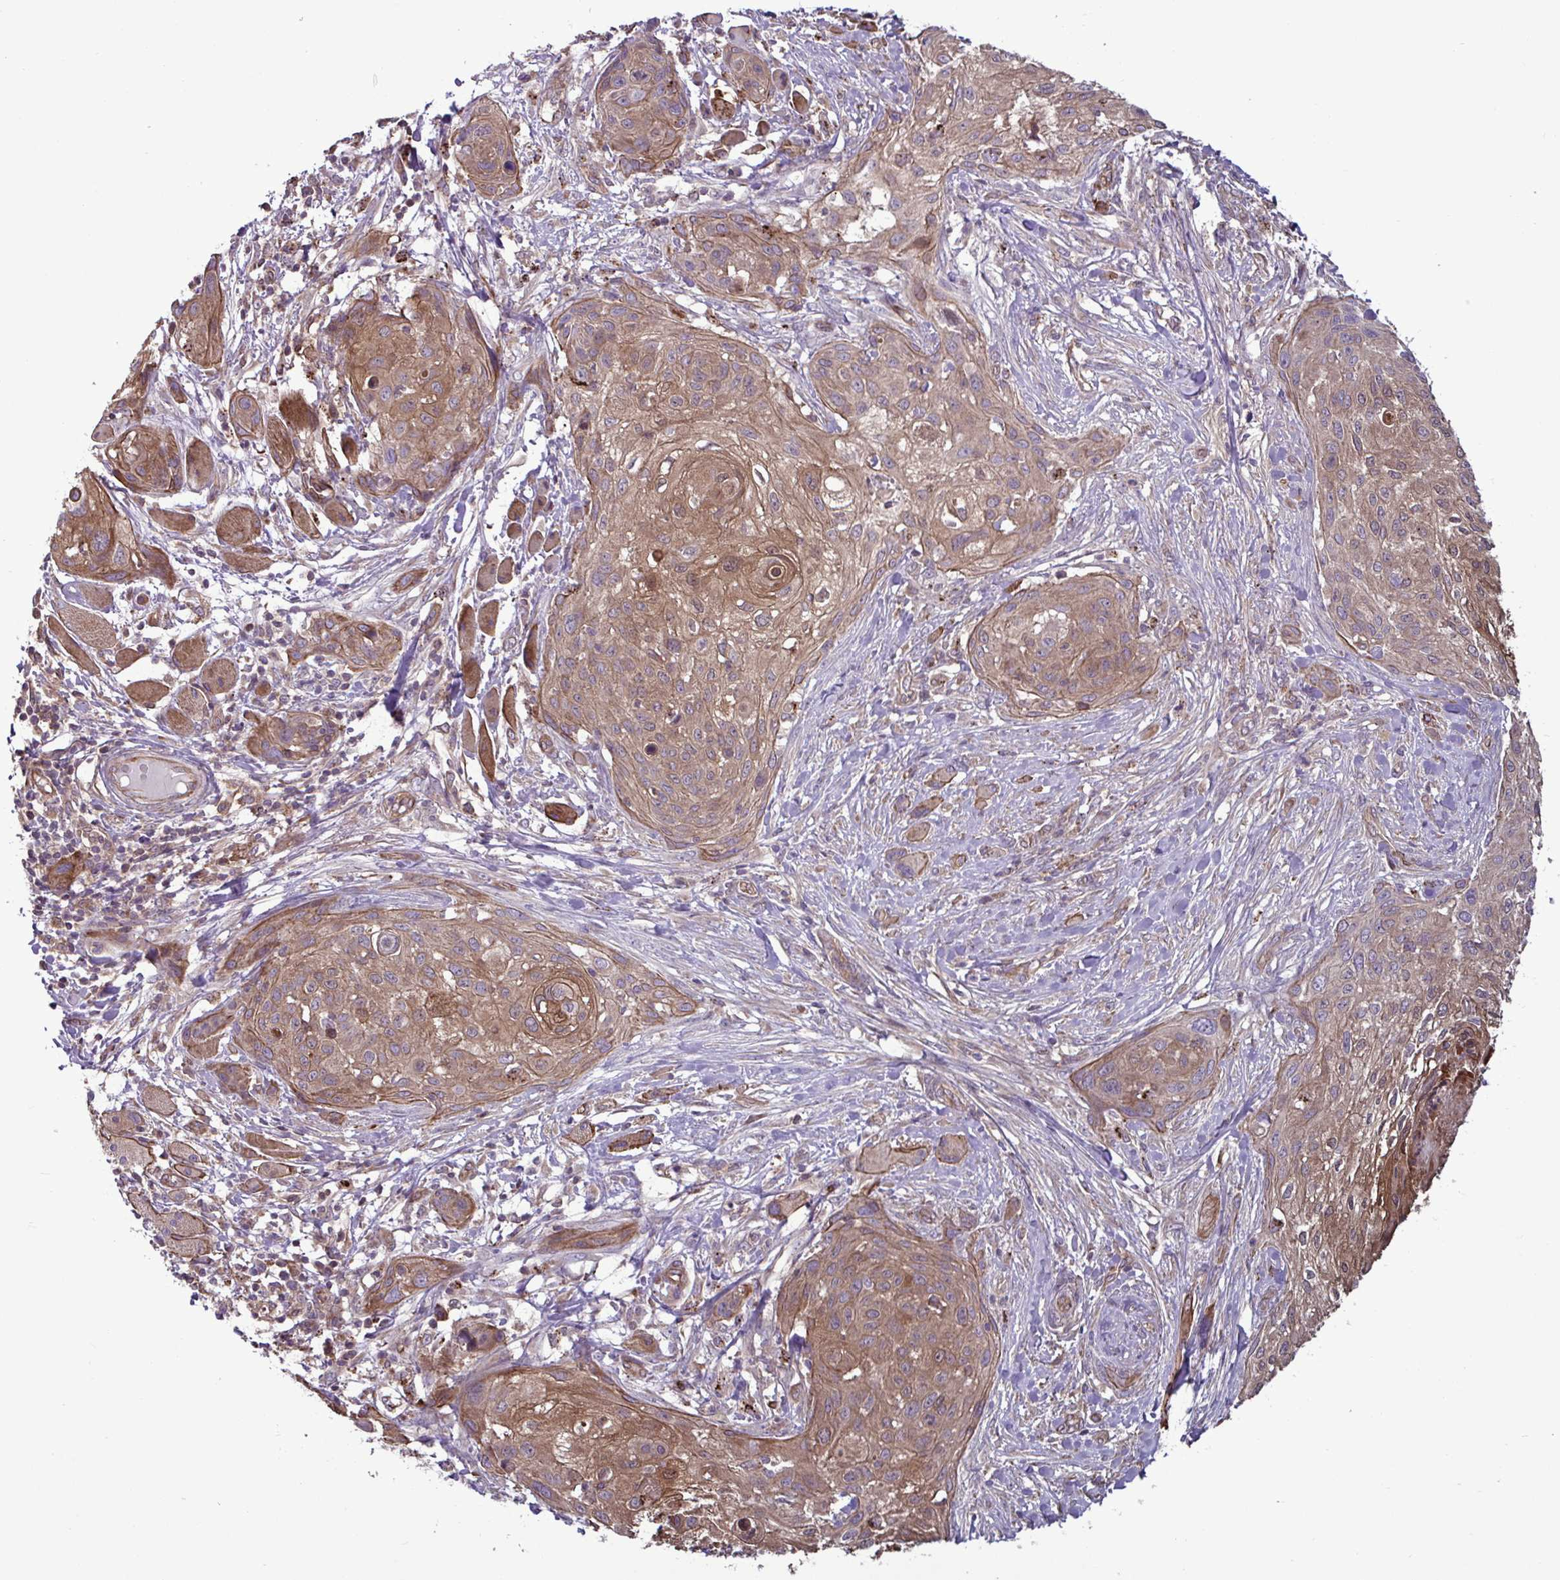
{"staining": {"intensity": "moderate", "quantity": ">75%", "location": "cytoplasmic/membranous,nuclear"}, "tissue": "skin cancer", "cell_type": "Tumor cells", "image_type": "cancer", "snomed": [{"axis": "morphology", "description": "Squamous cell carcinoma, NOS"}, {"axis": "topography", "description": "Skin"}], "caption": "Immunohistochemical staining of squamous cell carcinoma (skin) displays medium levels of moderate cytoplasmic/membranous and nuclear protein positivity in approximately >75% of tumor cells. The staining is performed using DAB brown chromogen to label protein expression. The nuclei are counter-stained blue using hematoxylin.", "gene": "GLTP", "patient": {"sex": "female", "age": 87}}